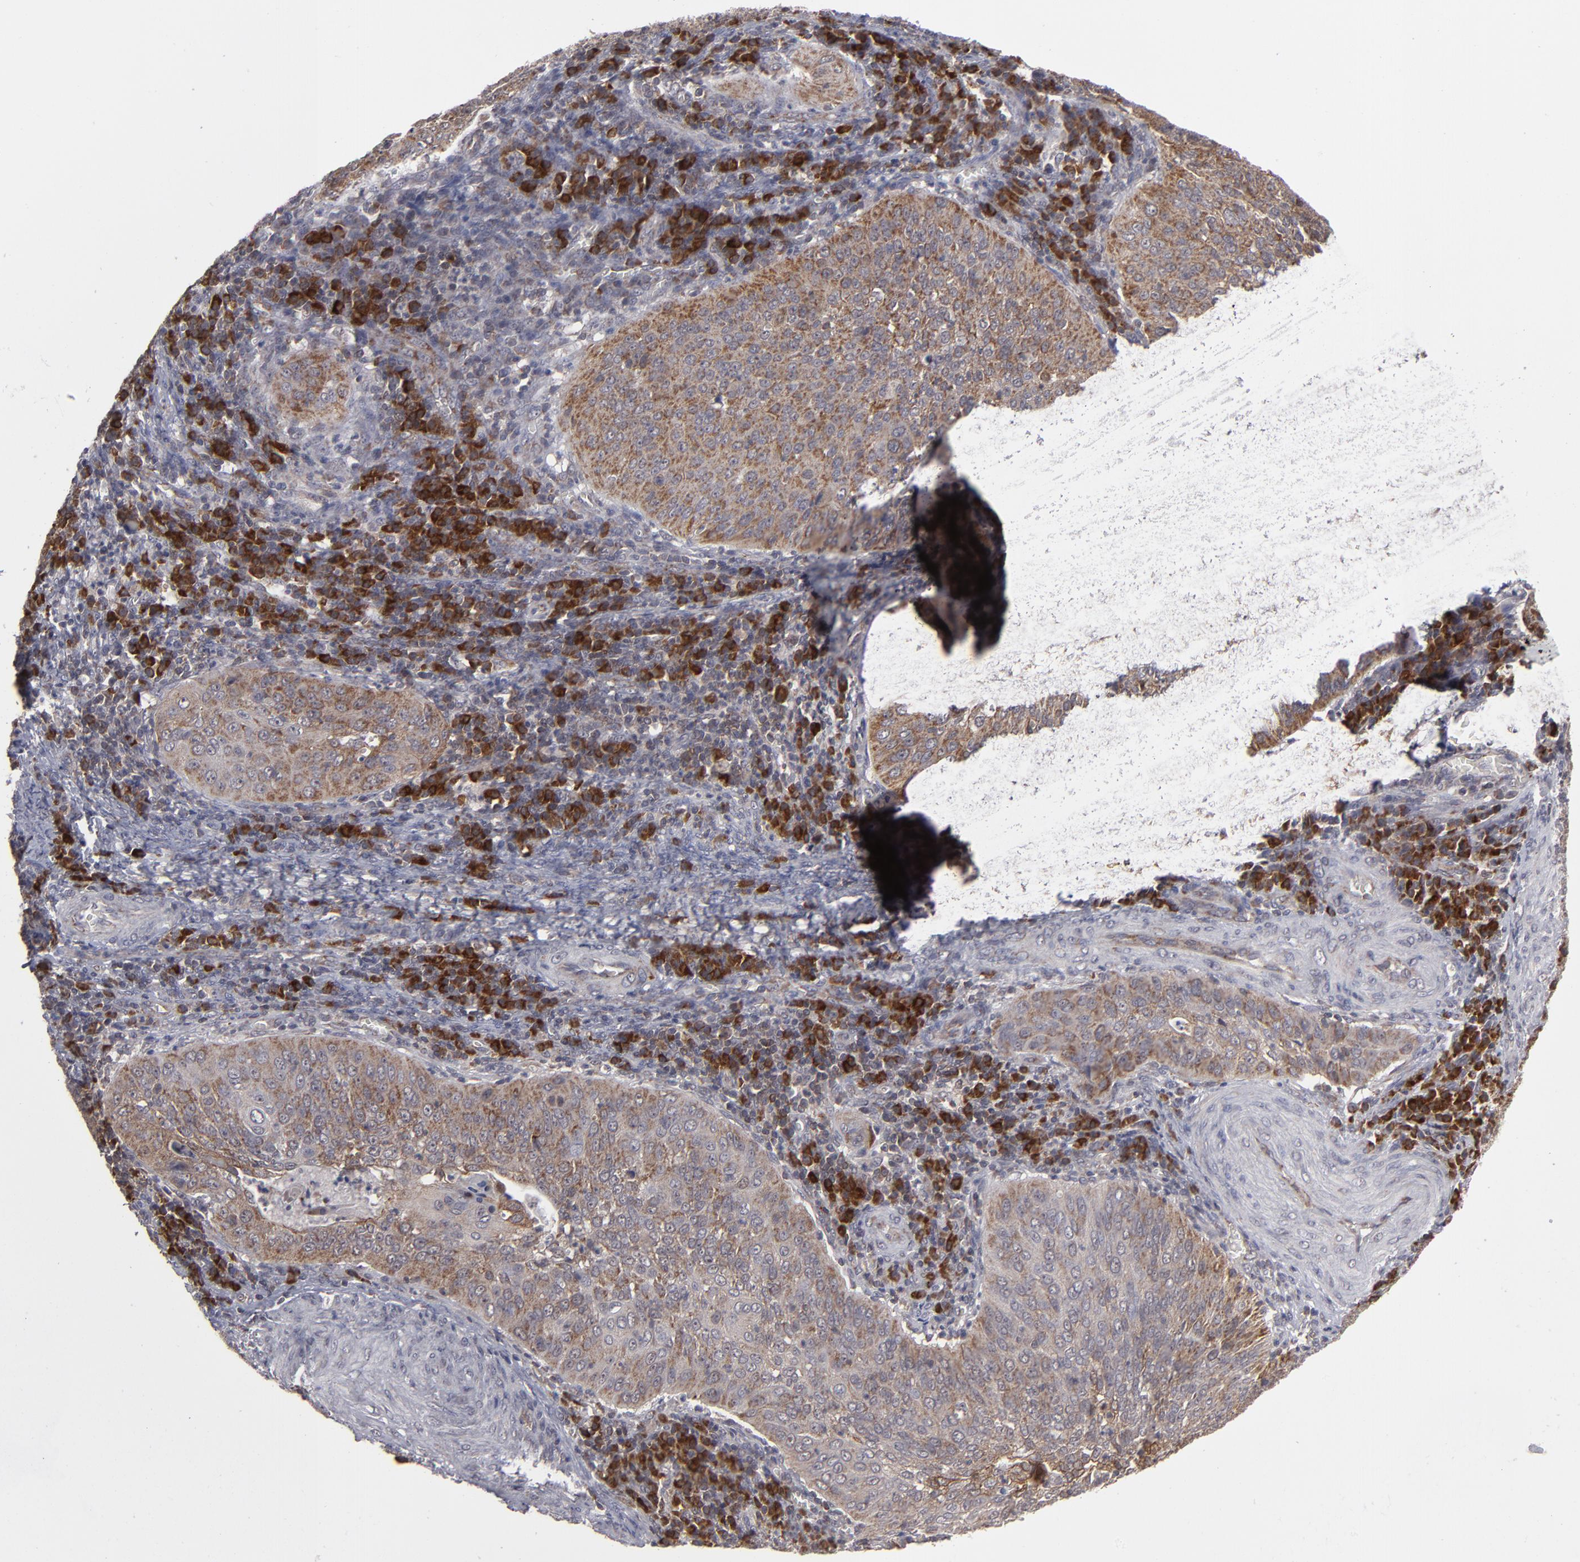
{"staining": {"intensity": "moderate", "quantity": ">75%", "location": "cytoplasmic/membranous"}, "tissue": "cervical cancer", "cell_type": "Tumor cells", "image_type": "cancer", "snomed": [{"axis": "morphology", "description": "Squamous cell carcinoma, NOS"}, {"axis": "topography", "description": "Cervix"}], "caption": "Cervical squamous cell carcinoma stained for a protein exhibits moderate cytoplasmic/membranous positivity in tumor cells. The staining was performed using DAB, with brown indicating positive protein expression. Nuclei are stained blue with hematoxylin.", "gene": "GLCCI1", "patient": {"sex": "female", "age": 39}}